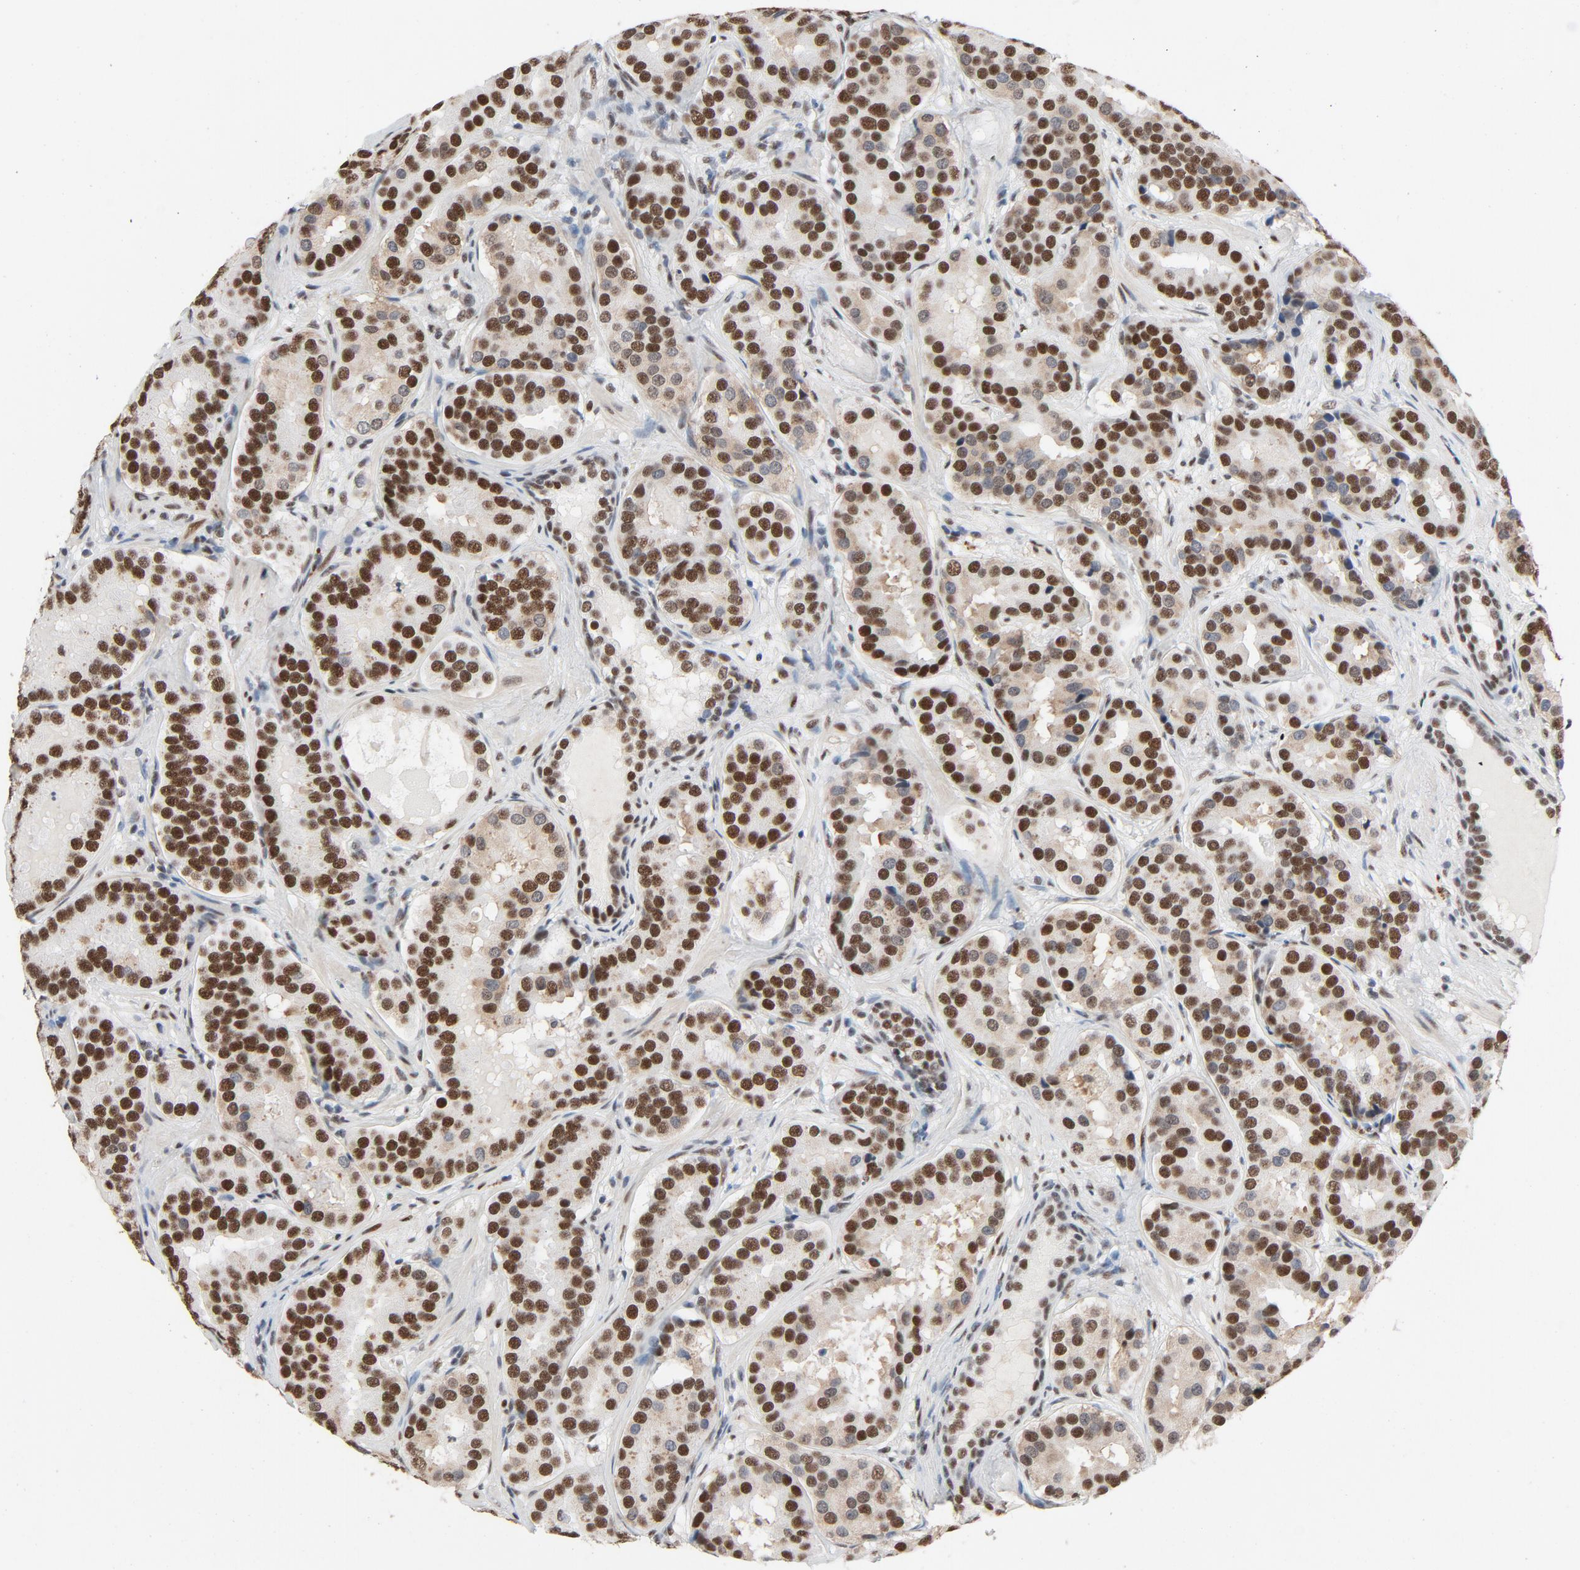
{"staining": {"intensity": "moderate", "quantity": ">75%", "location": "nuclear"}, "tissue": "prostate cancer", "cell_type": "Tumor cells", "image_type": "cancer", "snomed": [{"axis": "morphology", "description": "Adenocarcinoma, Low grade"}, {"axis": "topography", "description": "Prostate"}], "caption": "Brown immunohistochemical staining in prostate cancer demonstrates moderate nuclear positivity in approximately >75% of tumor cells. The protein is shown in brown color, while the nuclei are stained blue.", "gene": "MRE11", "patient": {"sex": "male", "age": 59}}